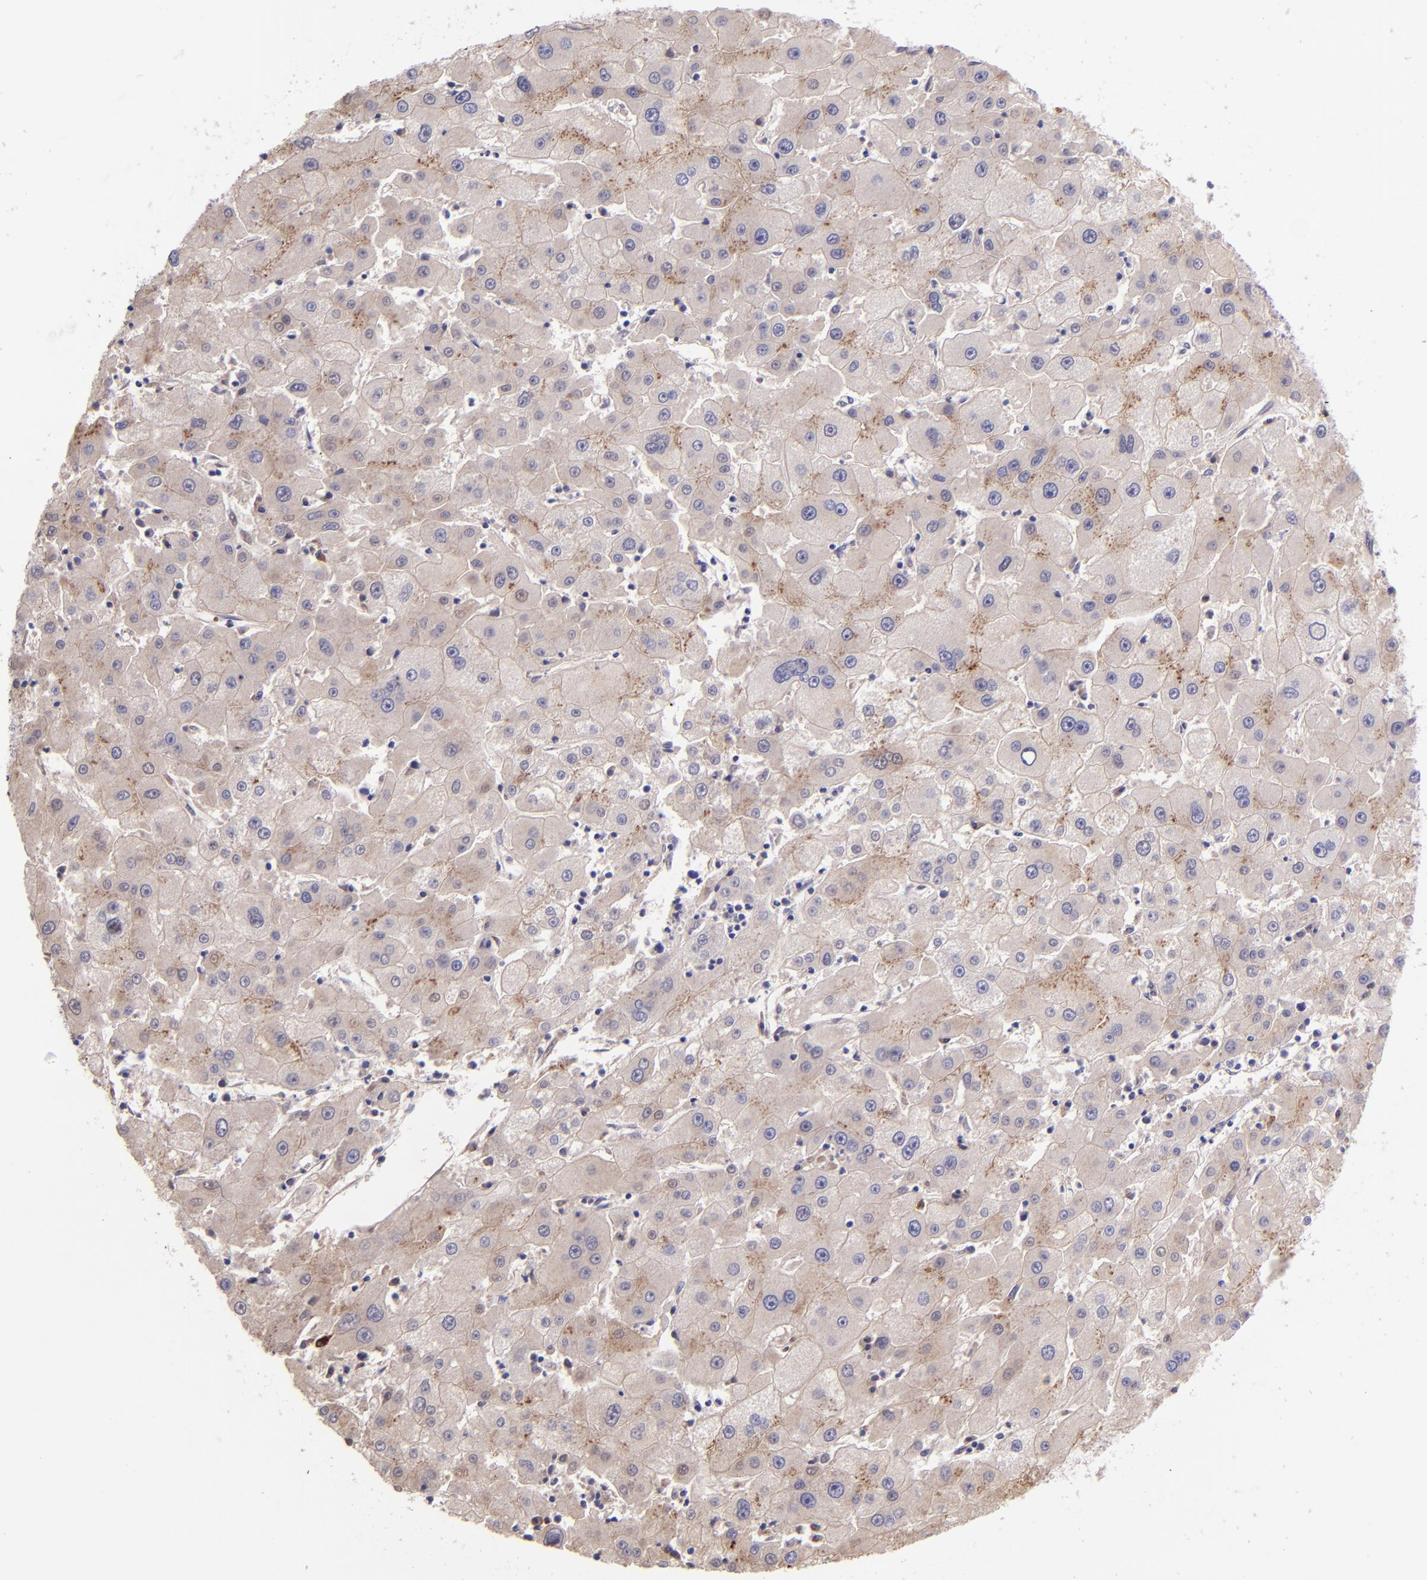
{"staining": {"intensity": "weak", "quantity": ">75%", "location": "cytoplasmic/membranous"}, "tissue": "liver cancer", "cell_type": "Tumor cells", "image_type": "cancer", "snomed": [{"axis": "morphology", "description": "Carcinoma, Hepatocellular, NOS"}, {"axis": "topography", "description": "Liver"}], "caption": "Hepatocellular carcinoma (liver) stained with a protein marker demonstrates weak staining in tumor cells.", "gene": "KNG1", "patient": {"sex": "male", "age": 72}}